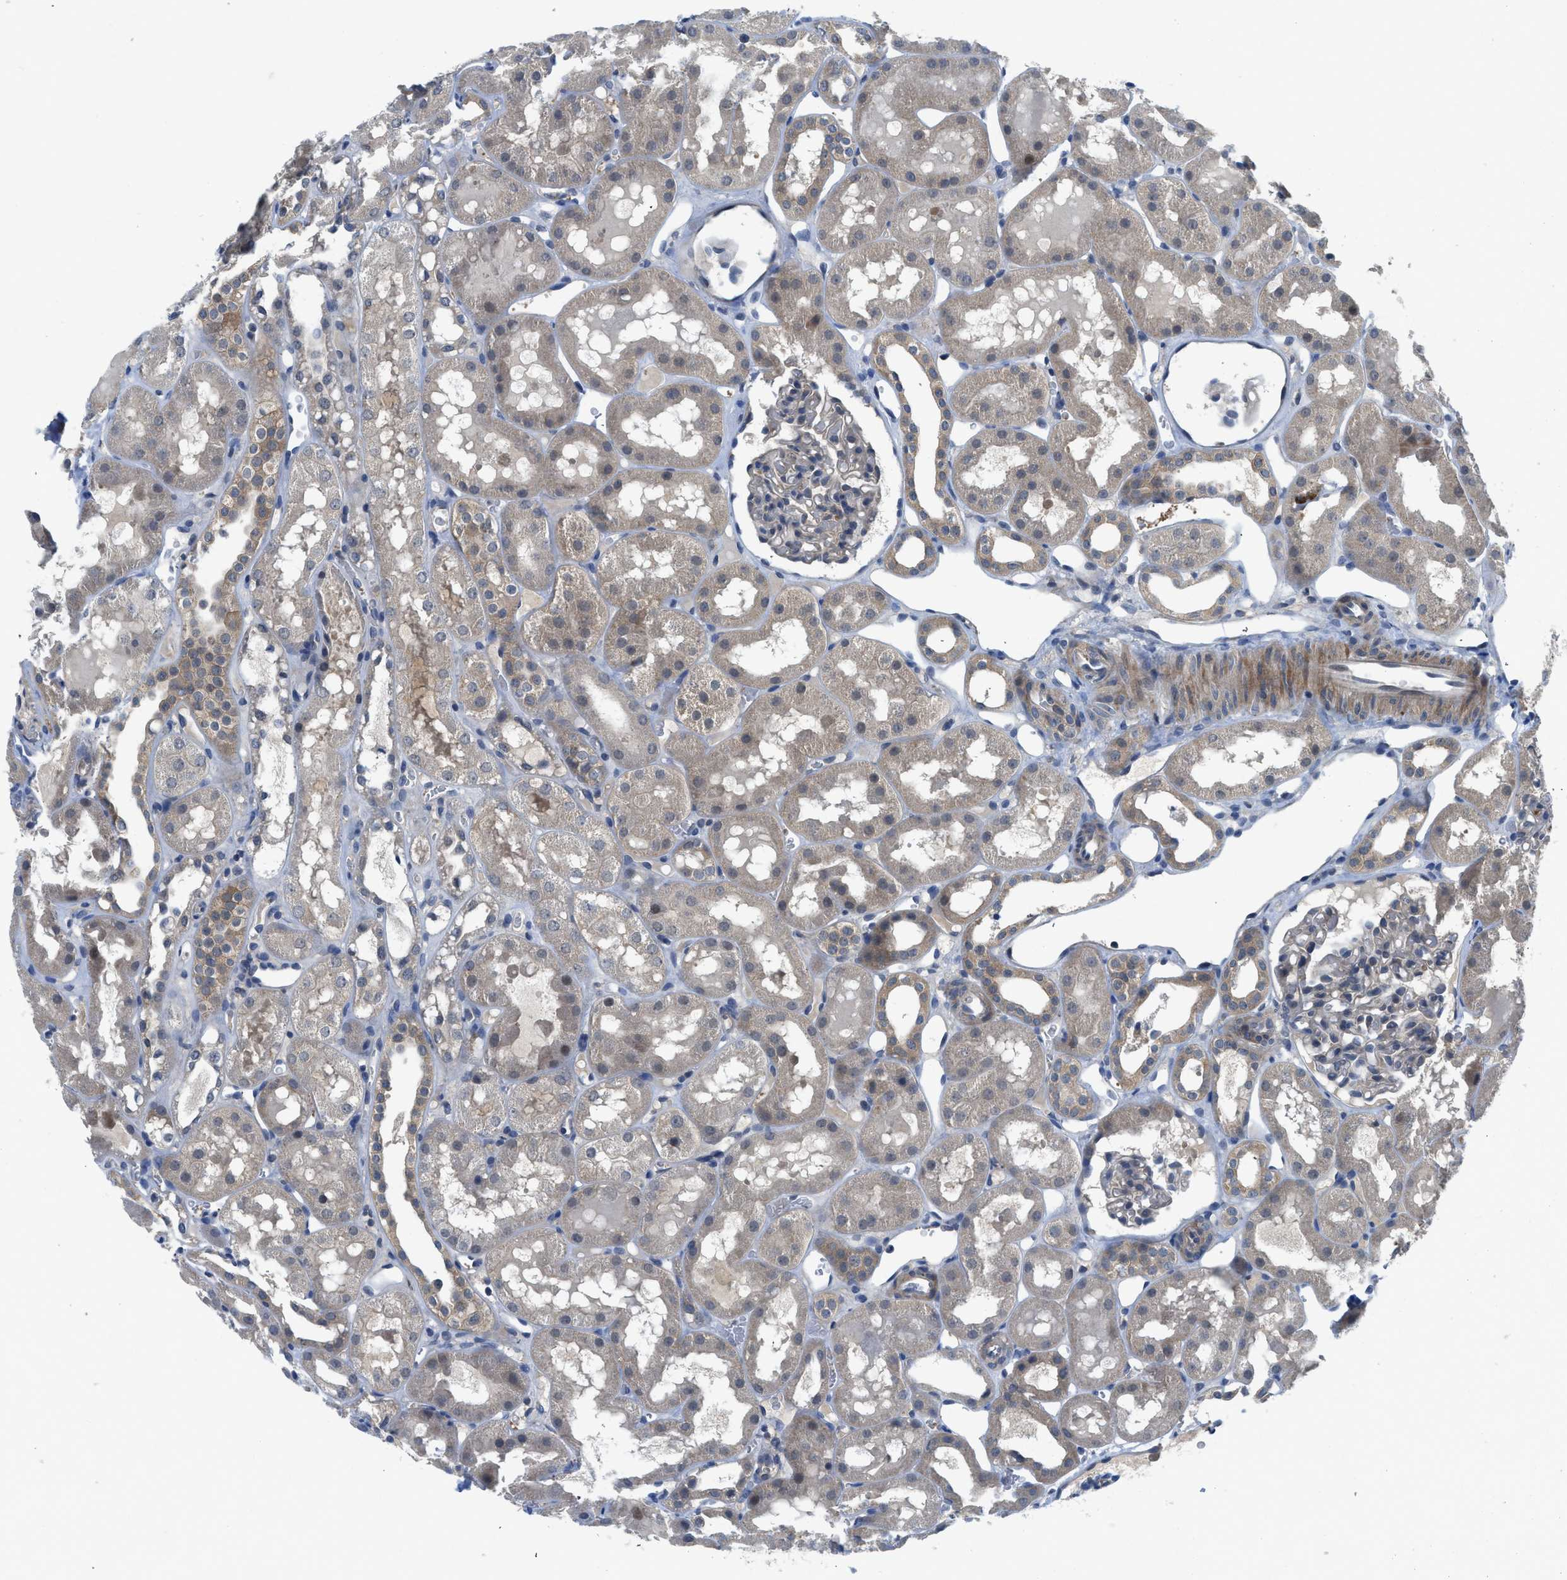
{"staining": {"intensity": "negative", "quantity": "none", "location": "none"}, "tissue": "kidney", "cell_type": "Cells in glomeruli", "image_type": "normal", "snomed": [{"axis": "morphology", "description": "Normal tissue, NOS"}, {"axis": "topography", "description": "Kidney"}, {"axis": "topography", "description": "Urinary bladder"}], "caption": "Immunohistochemistry (IHC) of benign kidney demonstrates no staining in cells in glomeruli. The staining was performed using DAB to visualize the protein expression in brown, while the nuclei were stained in blue with hematoxylin (Magnification: 20x).", "gene": "PANX1", "patient": {"sex": "male", "age": 16}}